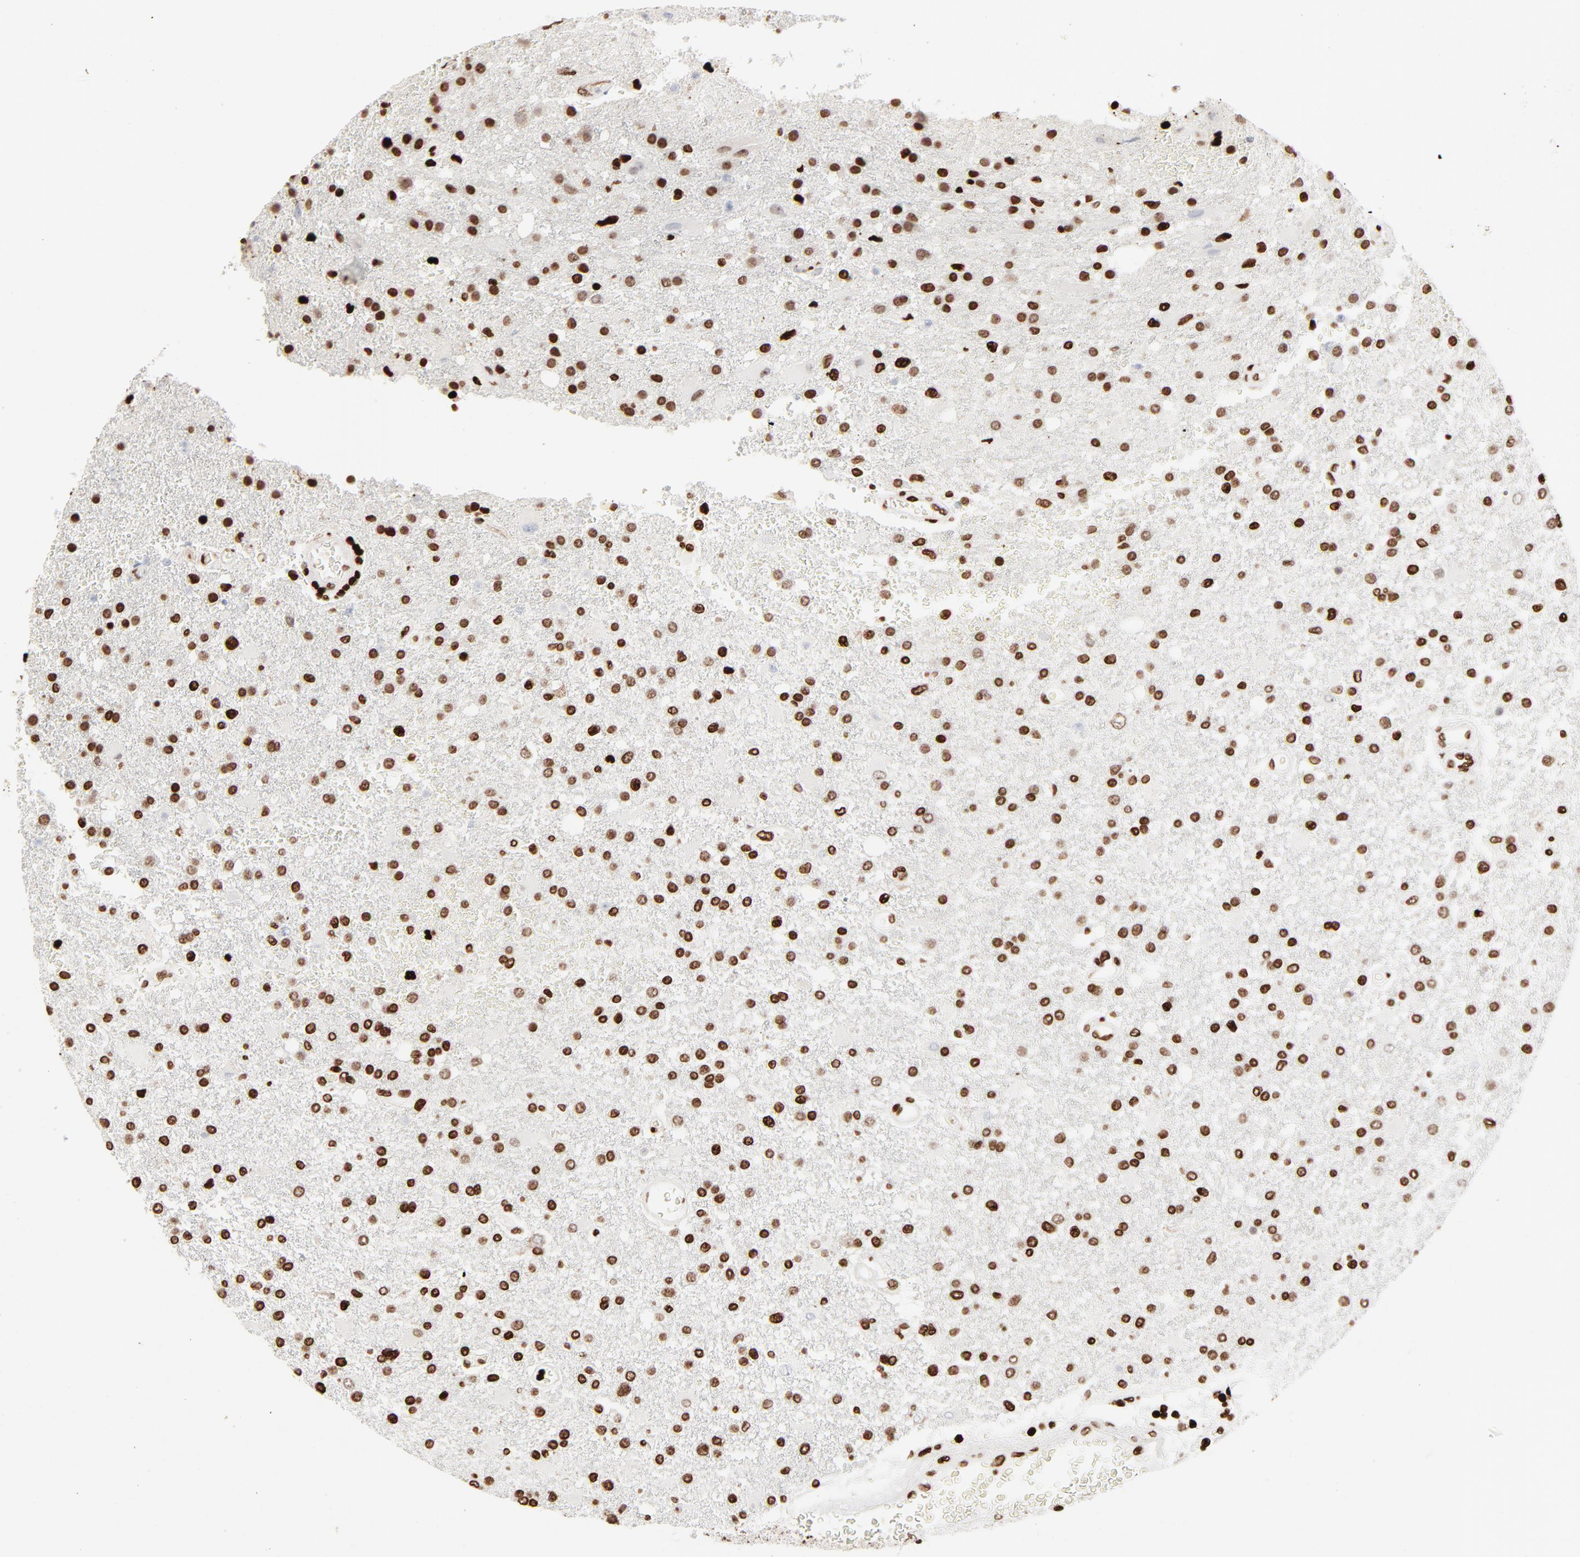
{"staining": {"intensity": "strong", "quantity": ">75%", "location": "nuclear"}, "tissue": "glioma", "cell_type": "Tumor cells", "image_type": "cancer", "snomed": [{"axis": "morphology", "description": "Glioma, malignant, High grade"}, {"axis": "topography", "description": "Cerebral cortex"}], "caption": "High-grade glioma (malignant) stained with immunohistochemistry (IHC) displays strong nuclear staining in approximately >75% of tumor cells.", "gene": "HMGB2", "patient": {"sex": "male", "age": 79}}